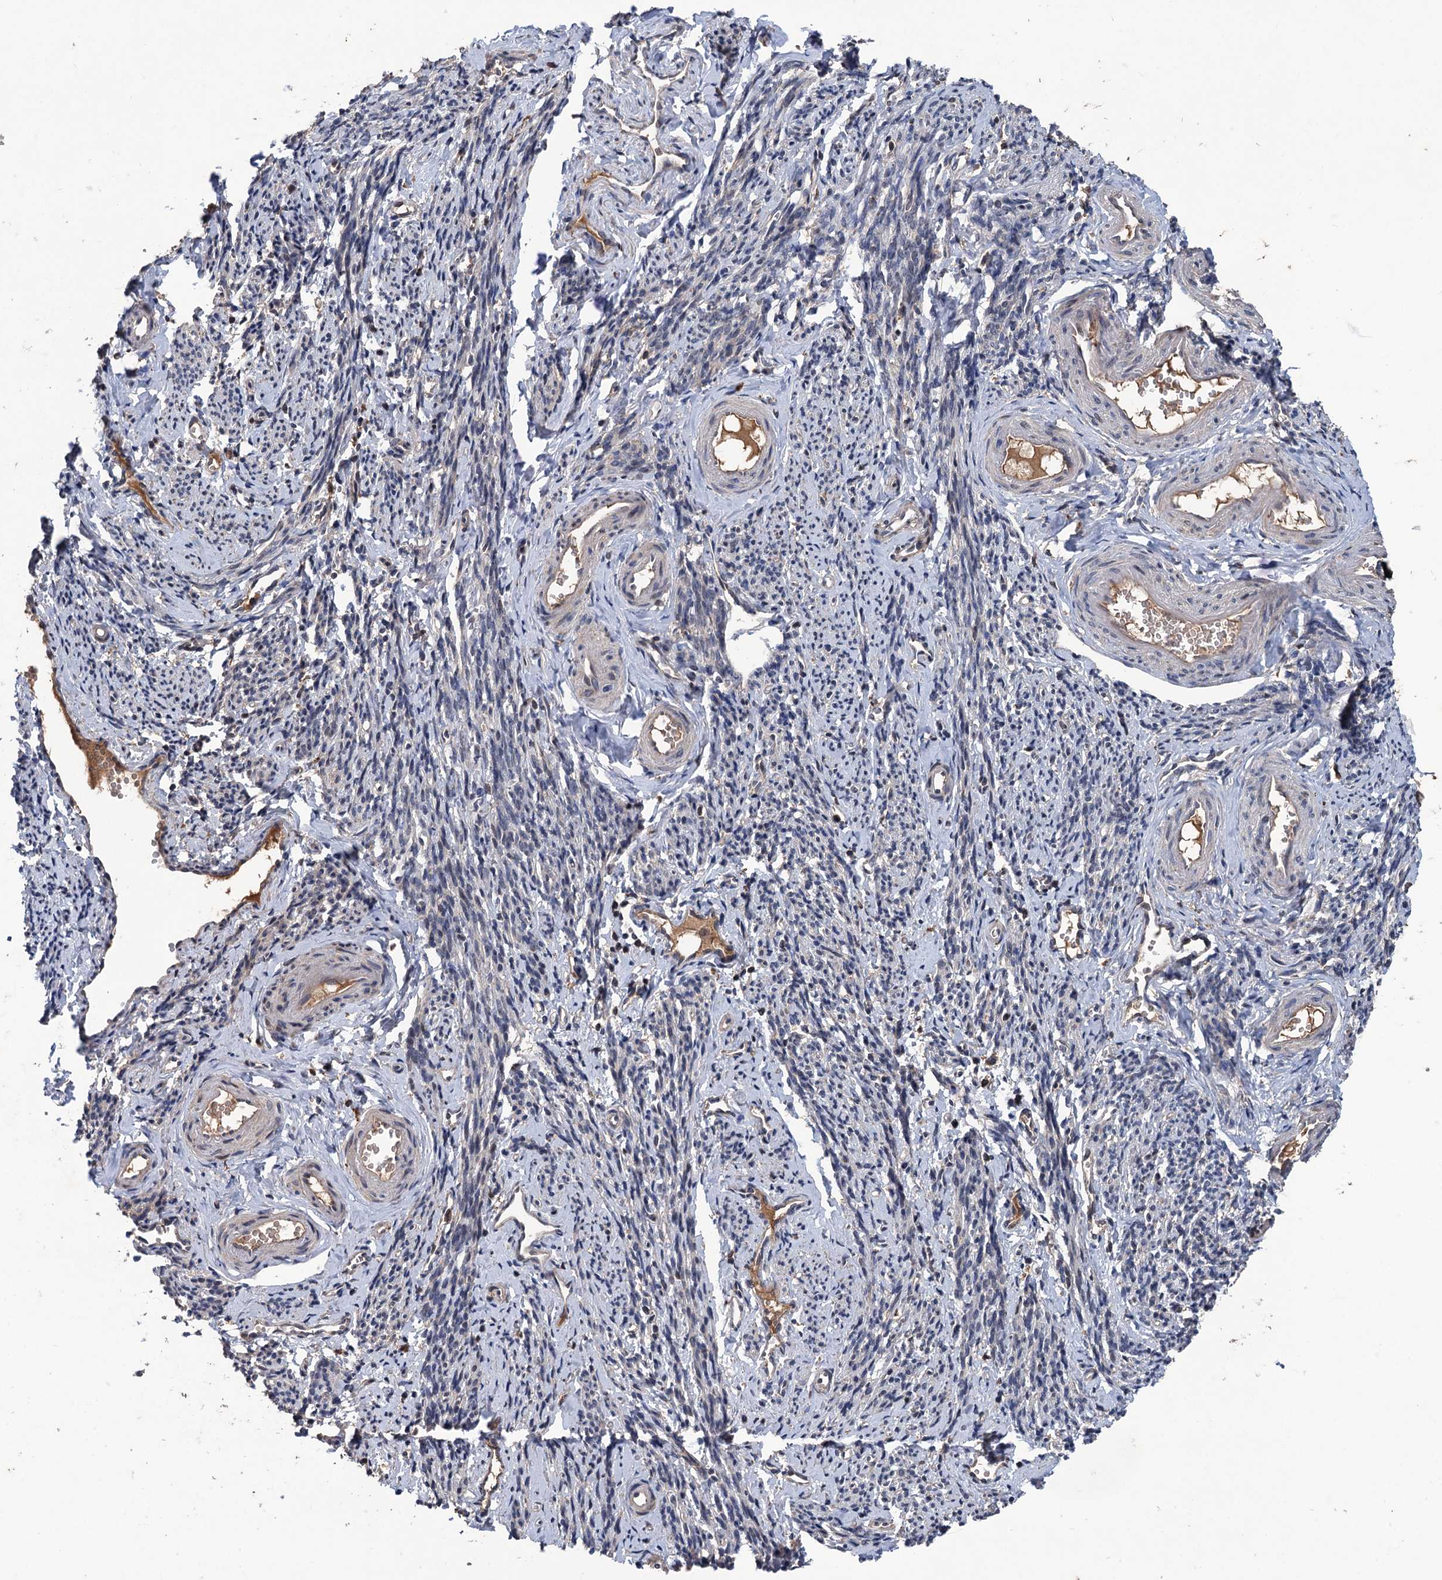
{"staining": {"intensity": "moderate", "quantity": "<25%", "location": "cytoplasmic/membranous"}, "tissue": "smooth muscle", "cell_type": "Smooth muscle cells", "image_type": "normal", "snomed": [{"axis": "morphology", "description": "Normal tissue, NOS"}, {"axis": "topography", "description": "Smooth muscle"}, {"axis": "topography", "description": "Uterus"}], "caption": "An immunohistochemistry micrograph of normal tissue is shown. Protein staining in brown labels moderate cytoplasmic/membranous positivity in smooth muscle within smooth muscle cells. (DAB IHC with brightfield microscopy, high magnification).", "gene": "ZNF438", "patient": {"sex": "female", "age": 59}}